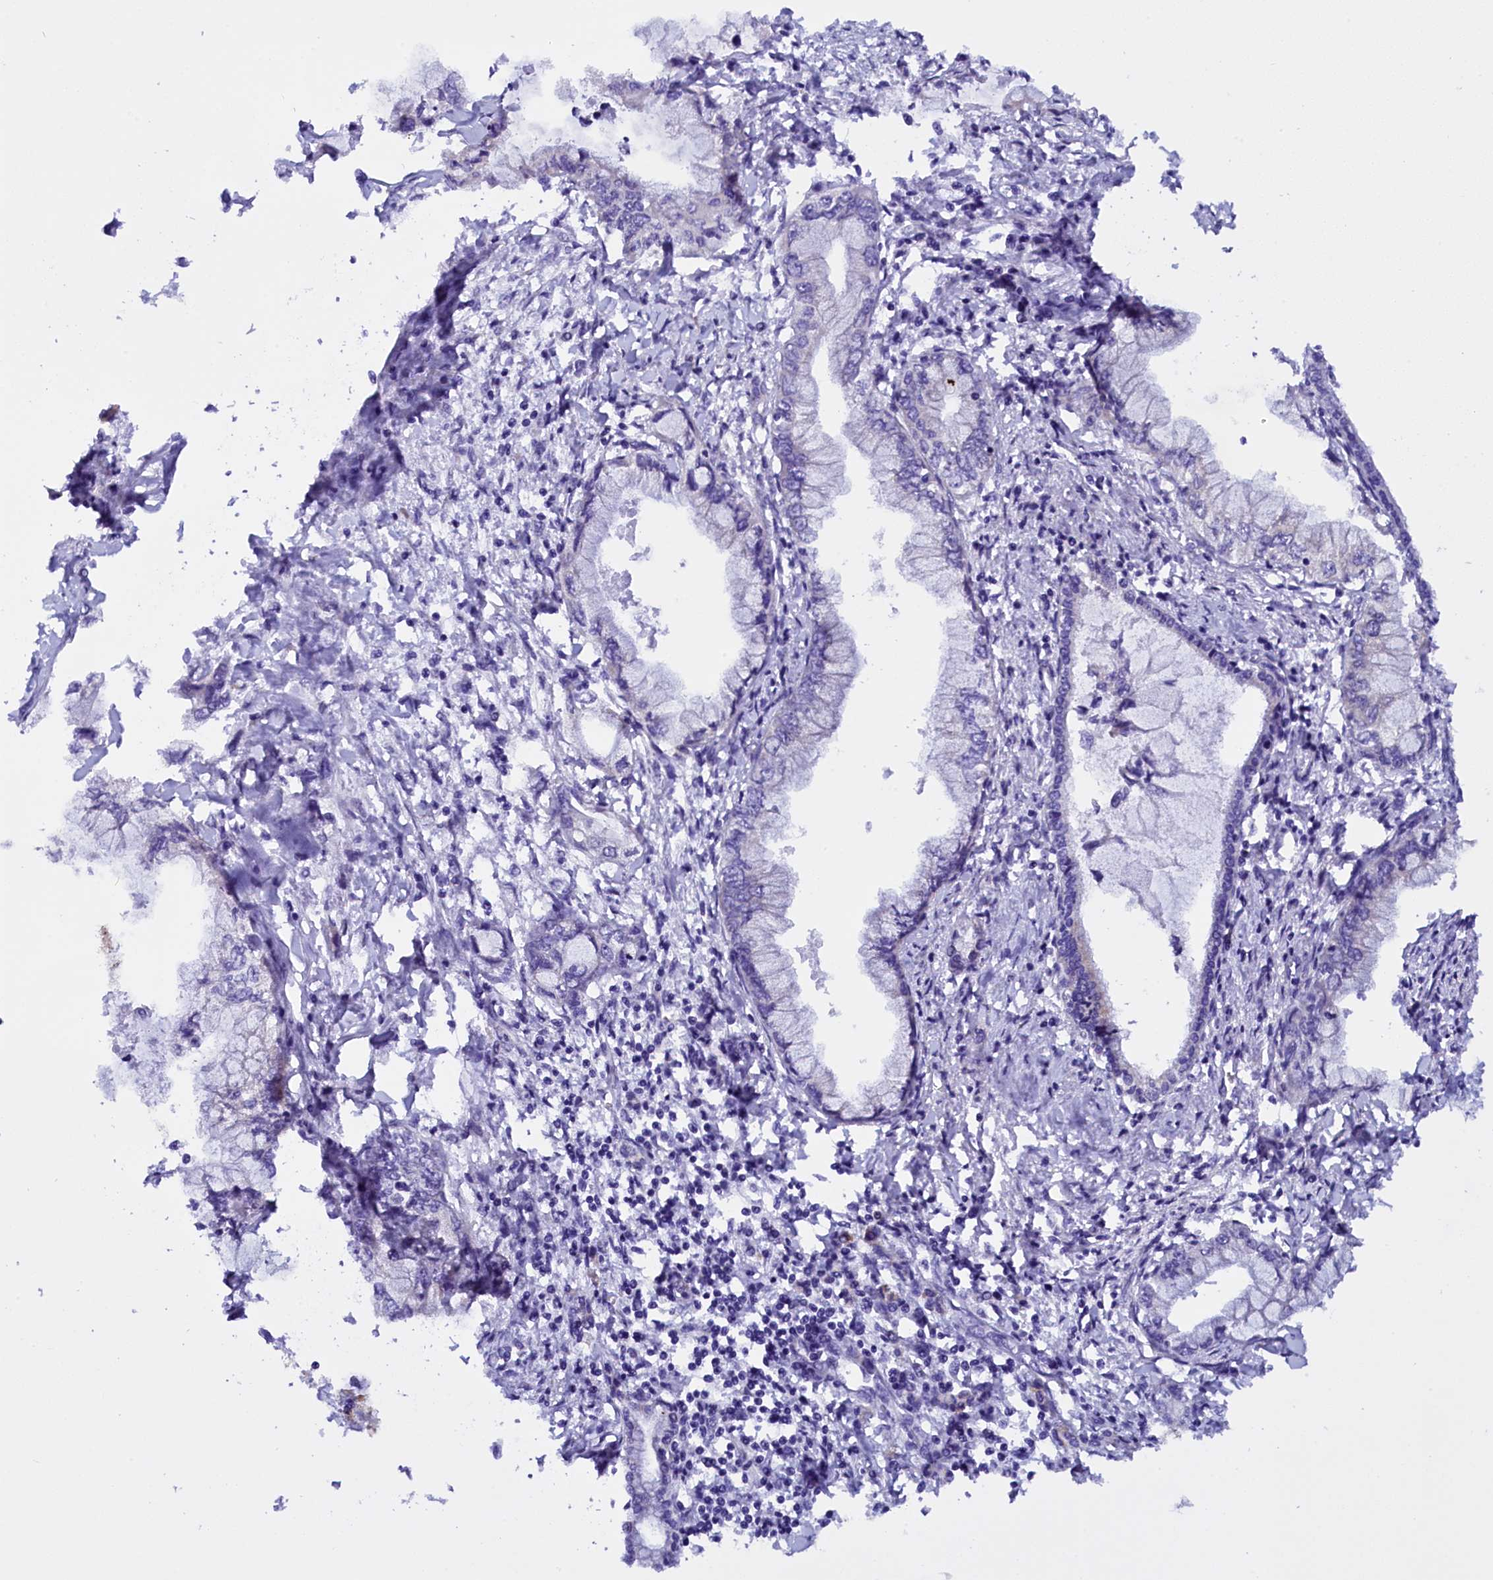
{"staining": {"intensity": "negative", "quantity": "none", "location": "none"}, "tissue": "pancreatic cancer", "cell_type": "Tumor cells", "image_type": "cancer", "snomed": [{"axis": "morphology", "description": "Adenocarcinoma, NOS"}, {"axis": "topography", "description": "Pancreas"}], "caption": "The micrograph exhibits no significant staining in tumor cells of pancreatic adenocarcinoma.", "gene": "UACA", "patient": {"sex": "male", "age": 48}}